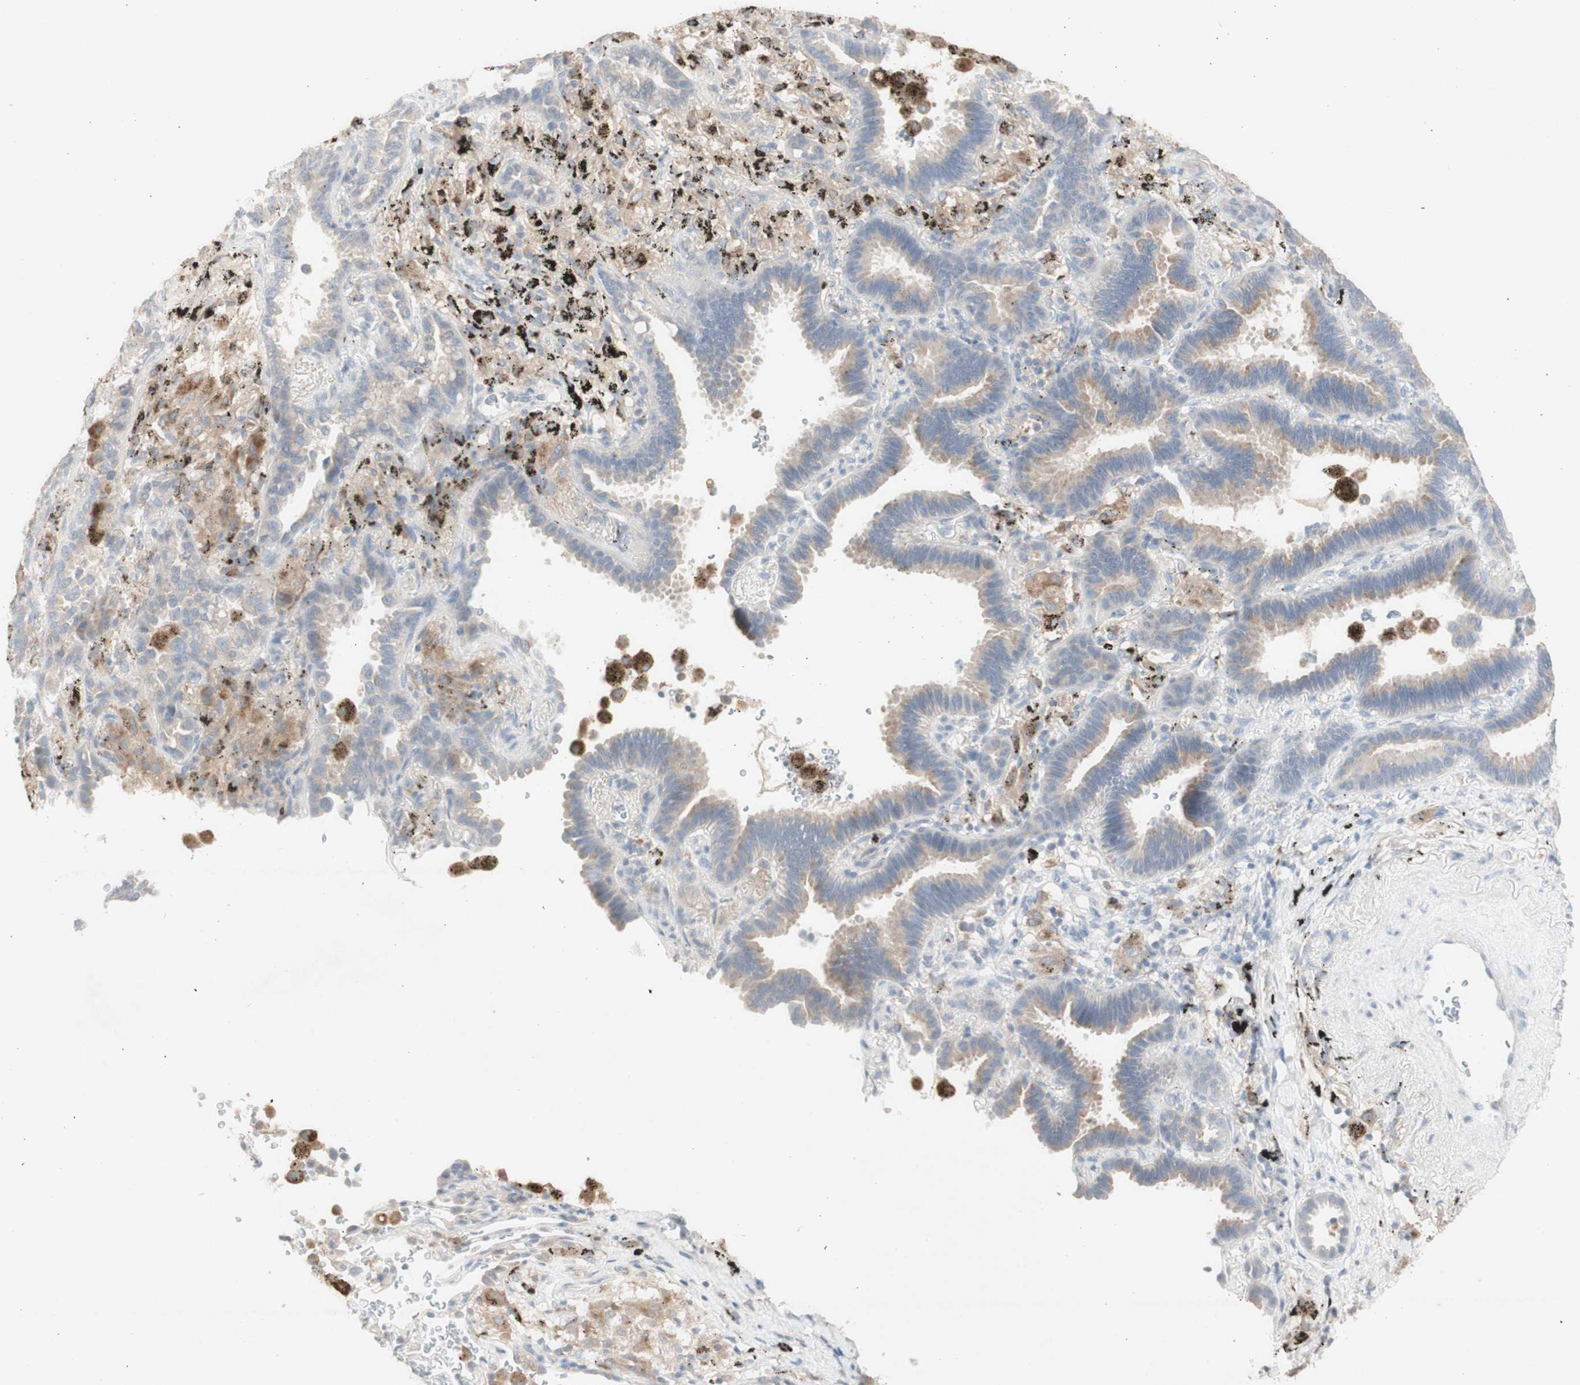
{"staining": {"intensity": "weak", "quantity": "<25%", "location": "cytoplasmic/membranous"}, "tissue": "lung cancer", "cell_type": "Tumor cells", "image_type": "cancer", "snomed": [{"axis": "morphology", "description": "Normal tissue, NOS"}, {"axis": "morphology", "description": "Adenocarcinoma, NOS"}, {"axis": "topography", "description": "Lung"}], "caption": "The micrograph reveals no significant staining in tumor cells of lung cancer.", "gene": "ATP6V1B1", "patient": {"sex": "male", "age": 59}}